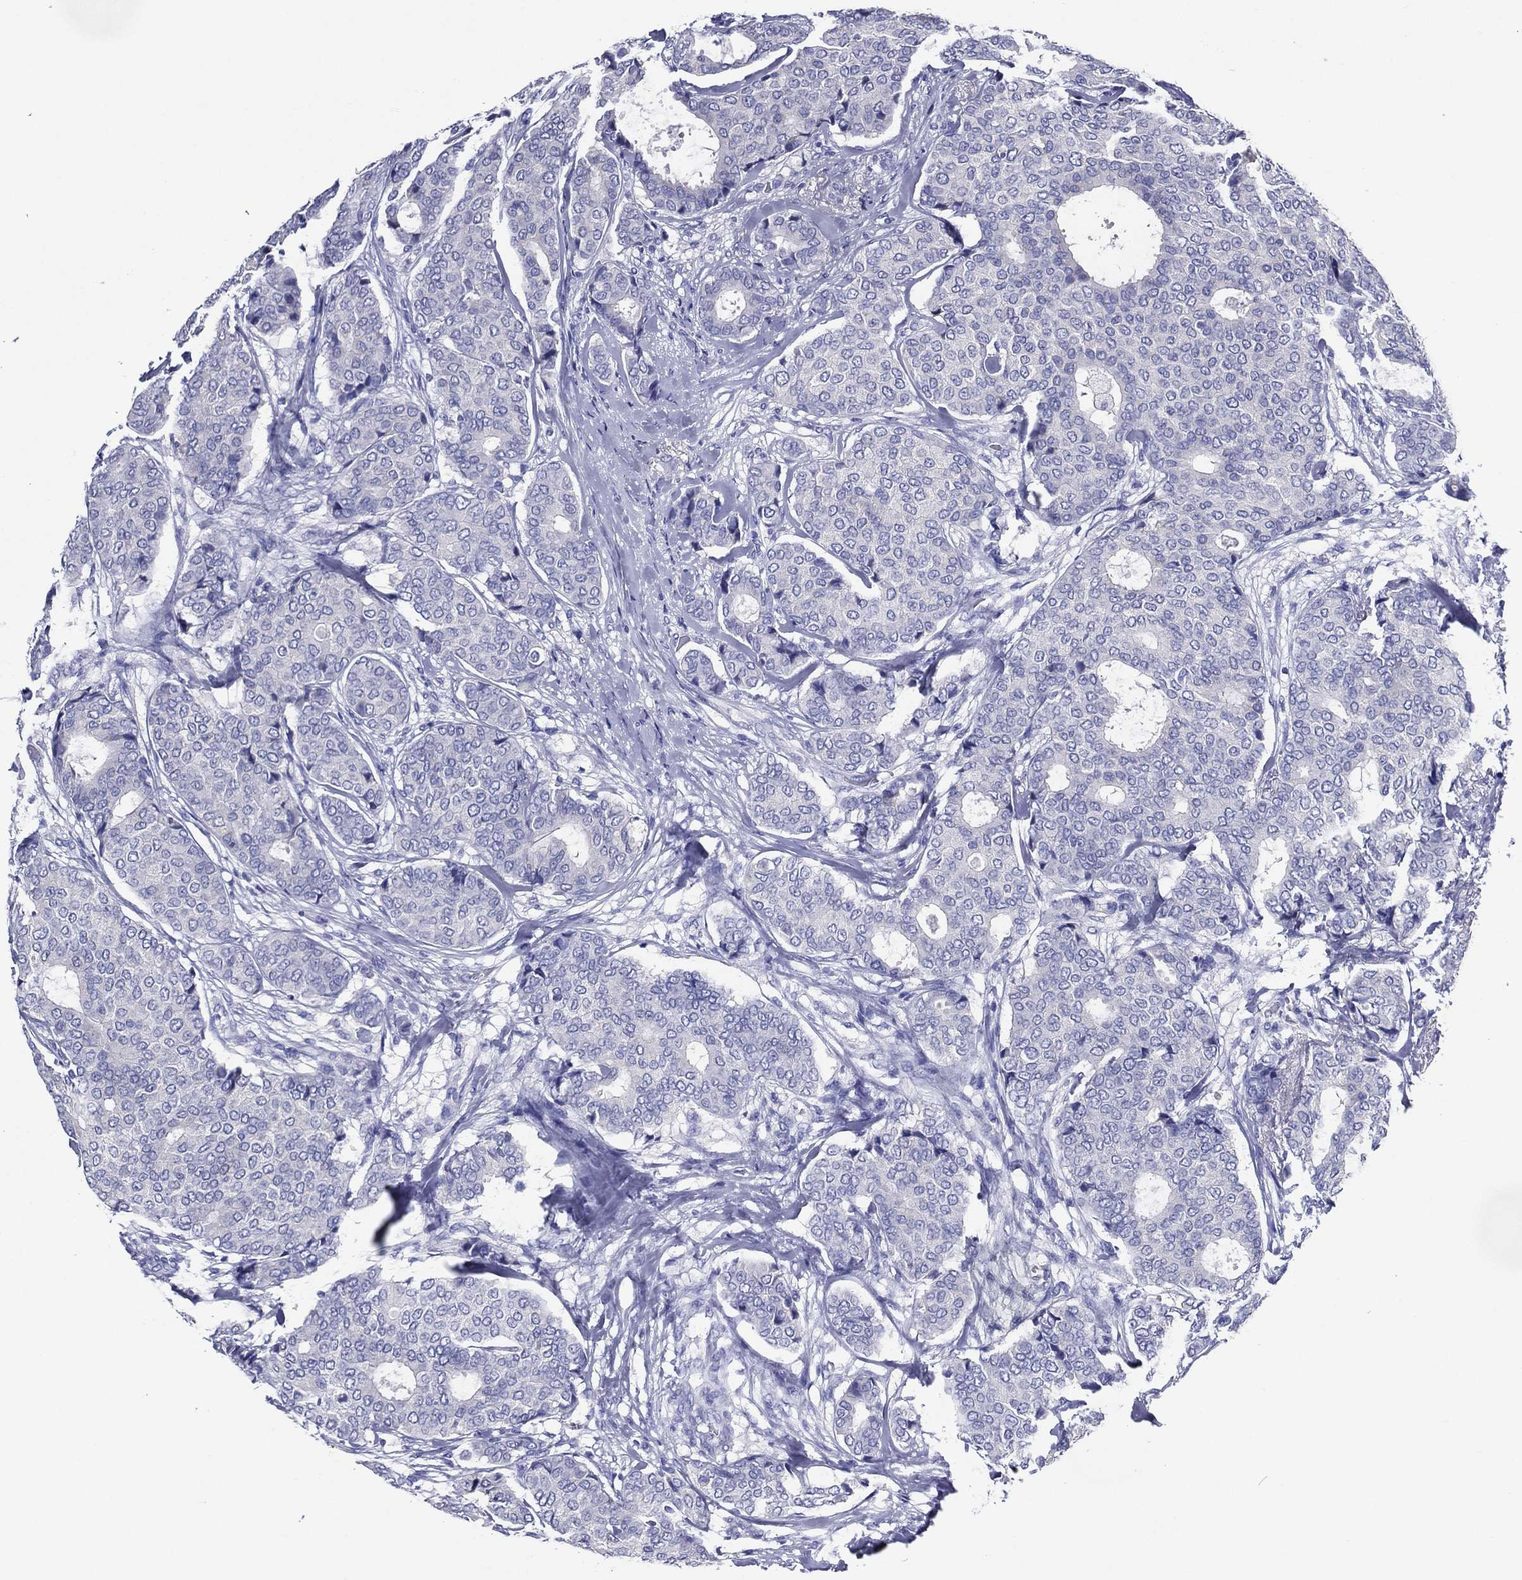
{"staining": {"intensity": "negative", "quantity": "none", "location": "none"}, "tissue": "breast cancer", "cell_type": "Tumor cells", "image_type": "cancer", "snomed": [{"axis": "morphology", "description": "Duct carcinoma"}, {"axis": "topography", "description": "Breast"}], "caption": "IHC of breast cancer shows no positivity in tumor cells. The staining is performed using DAB (3,3'-diaminobenzidine) brown chromogen with nuclei counter-stained in using hematoxylin.", "gene": "ACE2", "patient": {"sex": "female", "age": 75}}